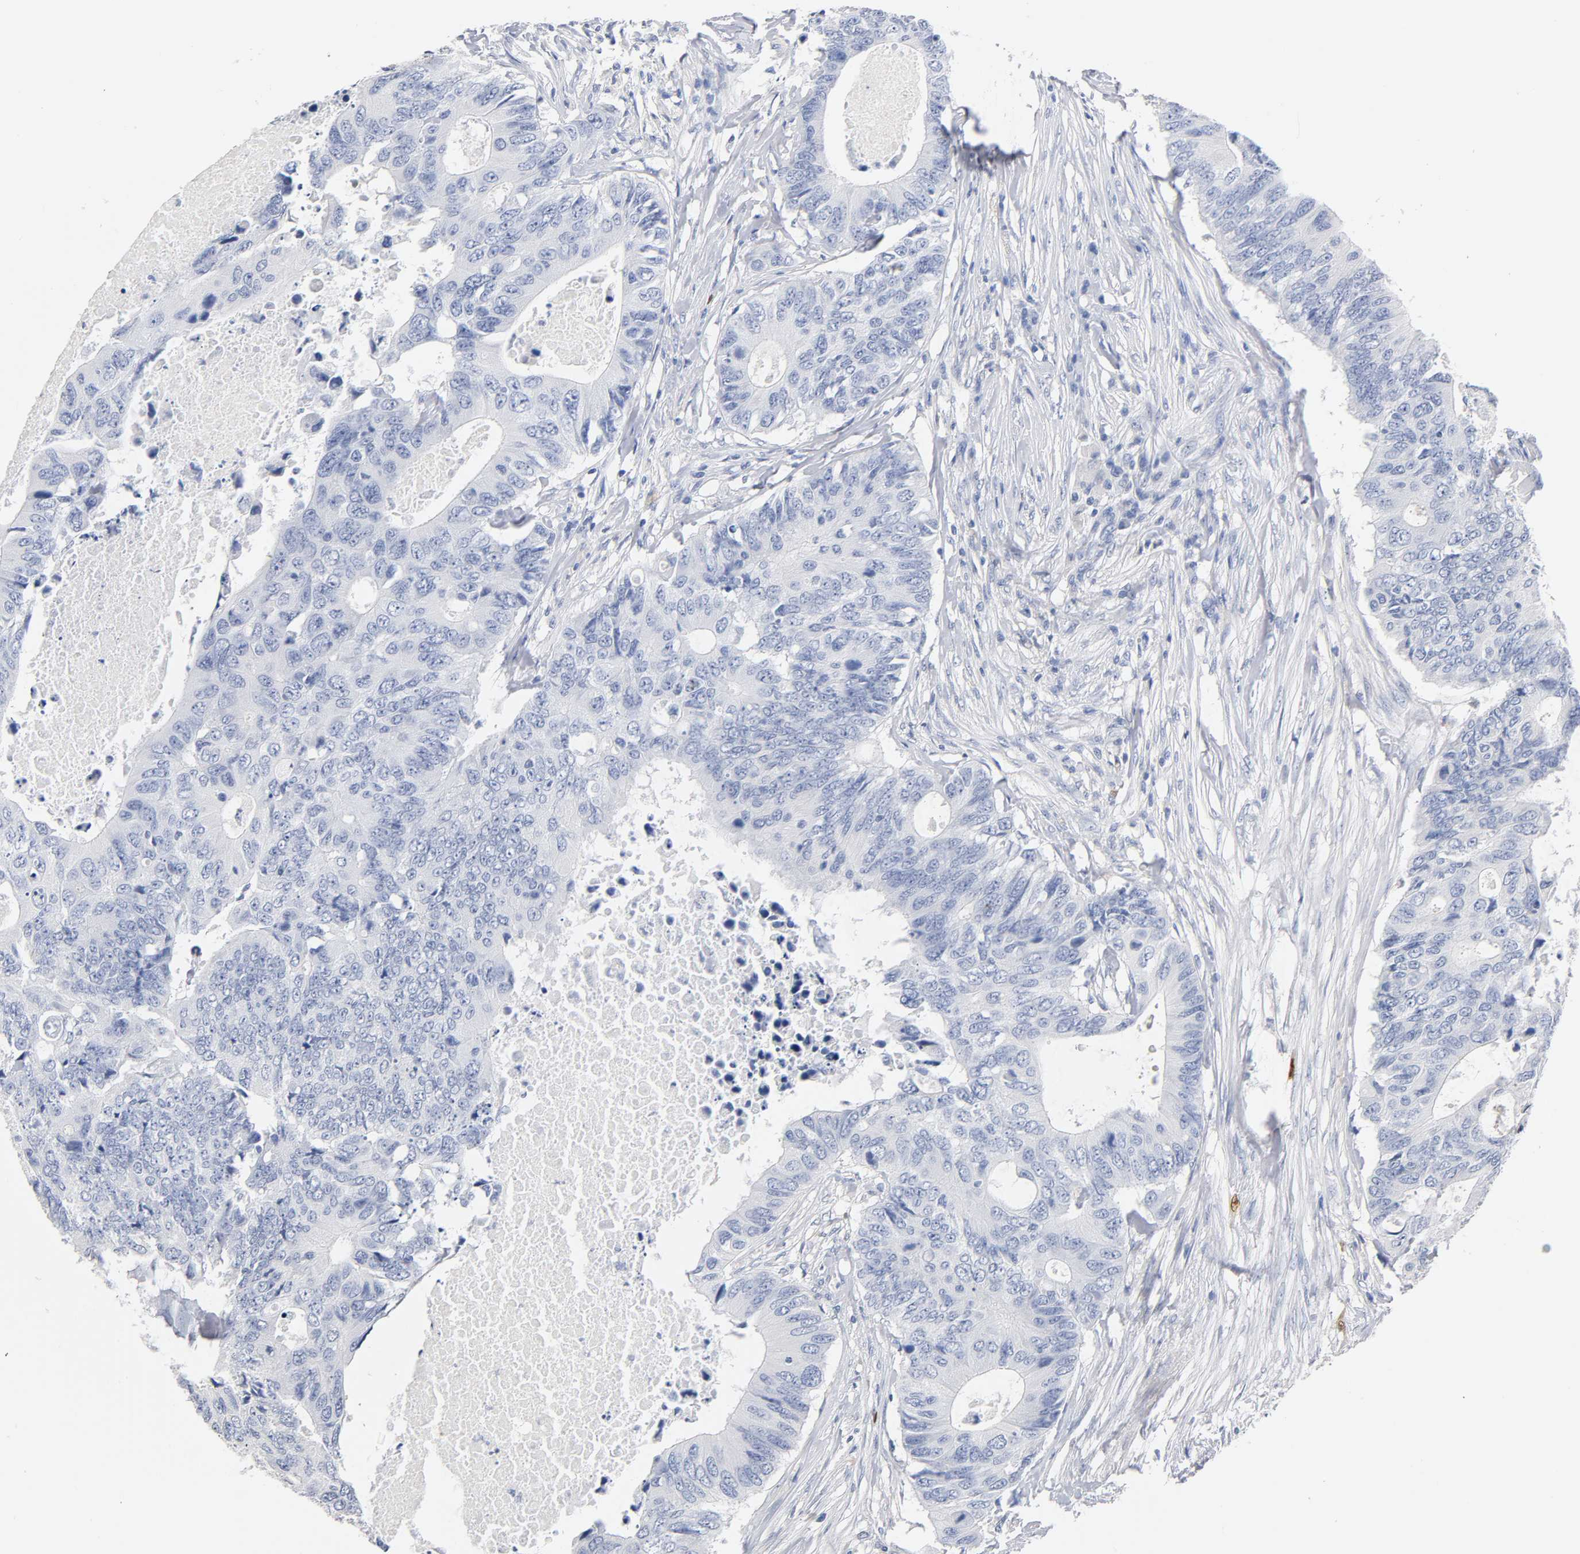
{"staining": {"intensity": "negative", "quantity": "none", "location": "none"}, "tissue": "colorectal cancer", "cell_type": "Tumor cells", "image_type": "cancer", "snomed": [{"axis": "morphology", "description": "Adenocarcinoma, NOS"}, {"axis": "topography", "description": "Colon"}], "caption": "A high-resolution photomicrograph shows immunohistochemistry (IHC) staining of colorectal adenocarcinoma, which reveals no significant expression in tumor cells.", "gene": "NFATC1", "patient": {"sex": "male", "age": 71}}